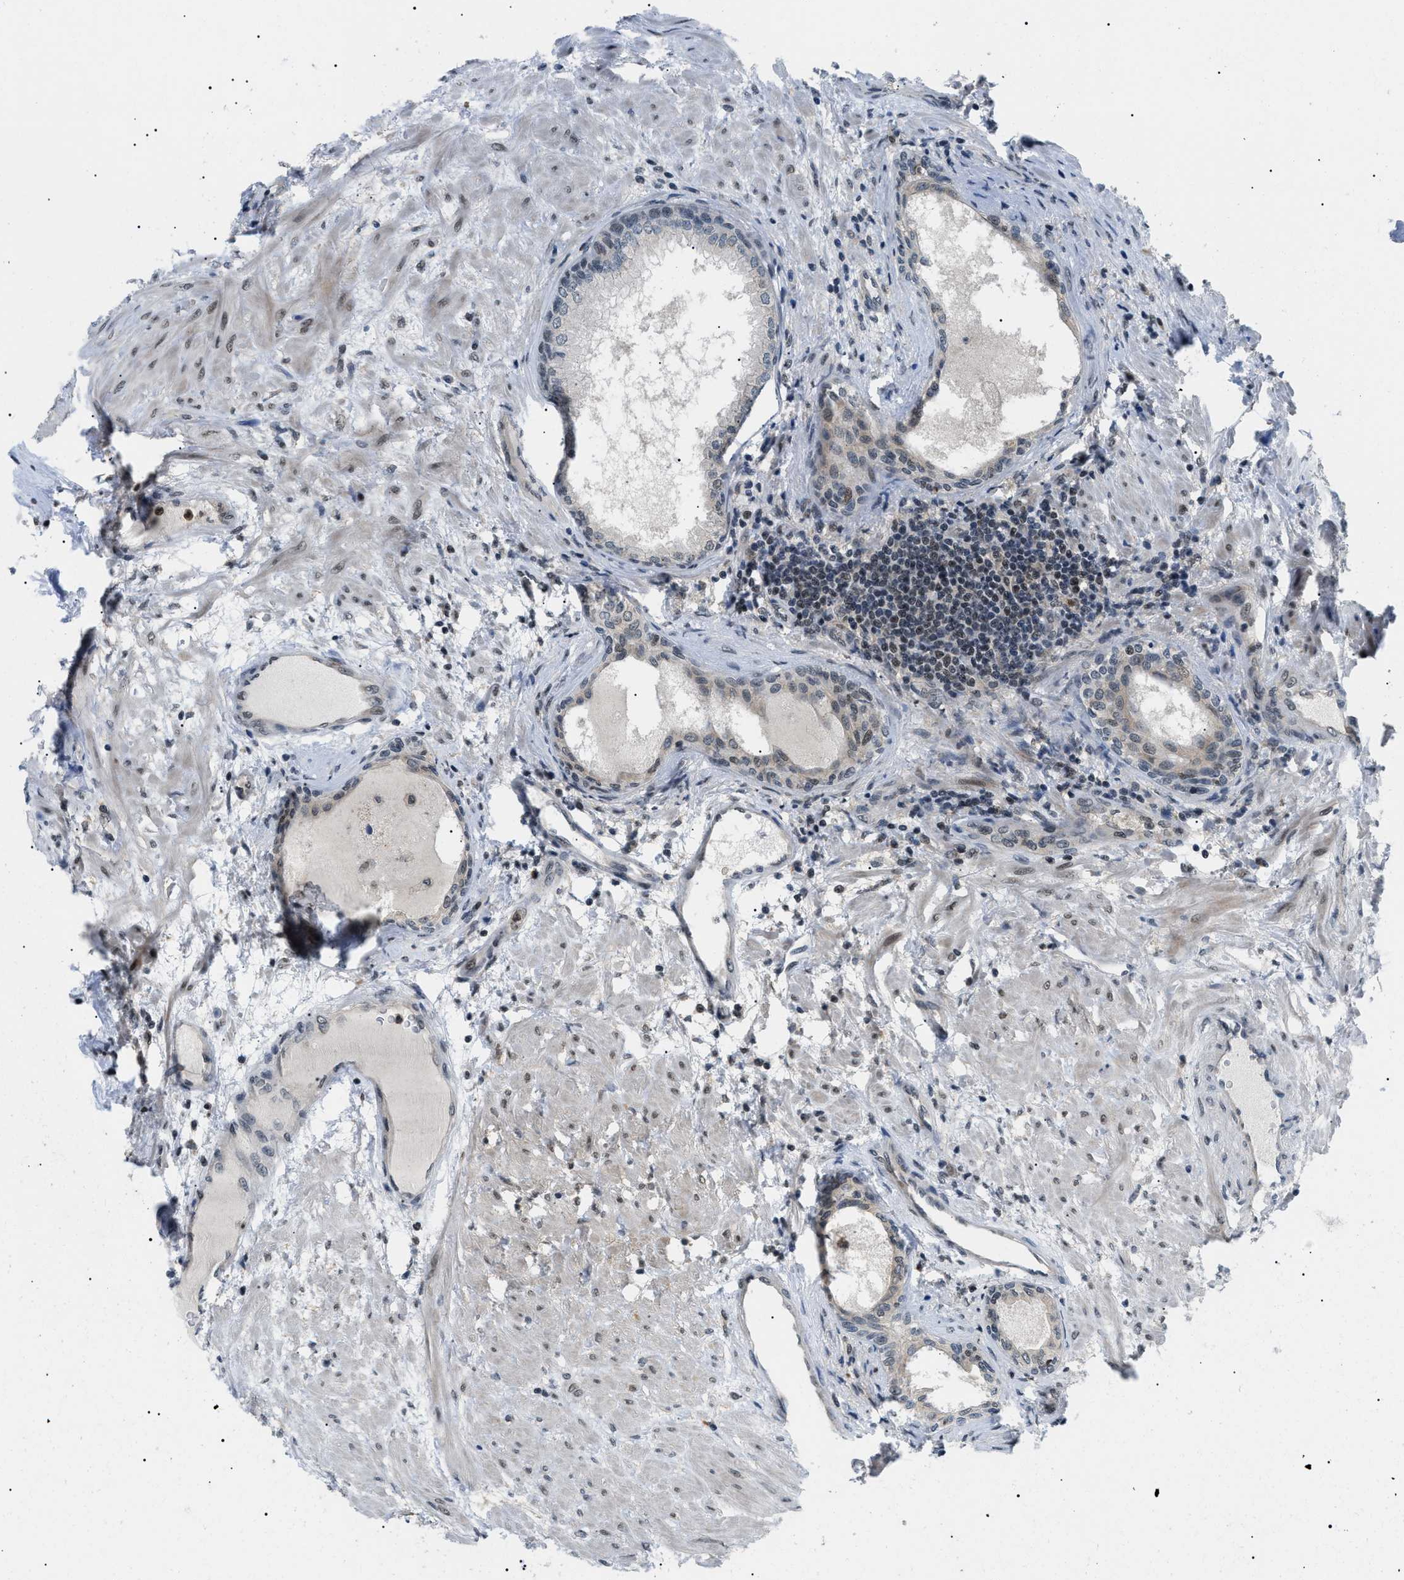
{"staining": {"intensity": "weak", "quantity": "<25%", "location": "nuclear"}, "tissue": "prostate", "cell_type": "Glandular cells", "image_type": "normal", "snomed": [{"axis": "morphology", "description": "Normal tissue, NOS"}, {"axis": "topography", "description": "Prostate"}], "caption": "Immunohistochemical staining of unremarkable human prostate shows no significant positivity in glandular cells.", "gene": "RBM15", "patient": {"sex": "male", "age": 76}}